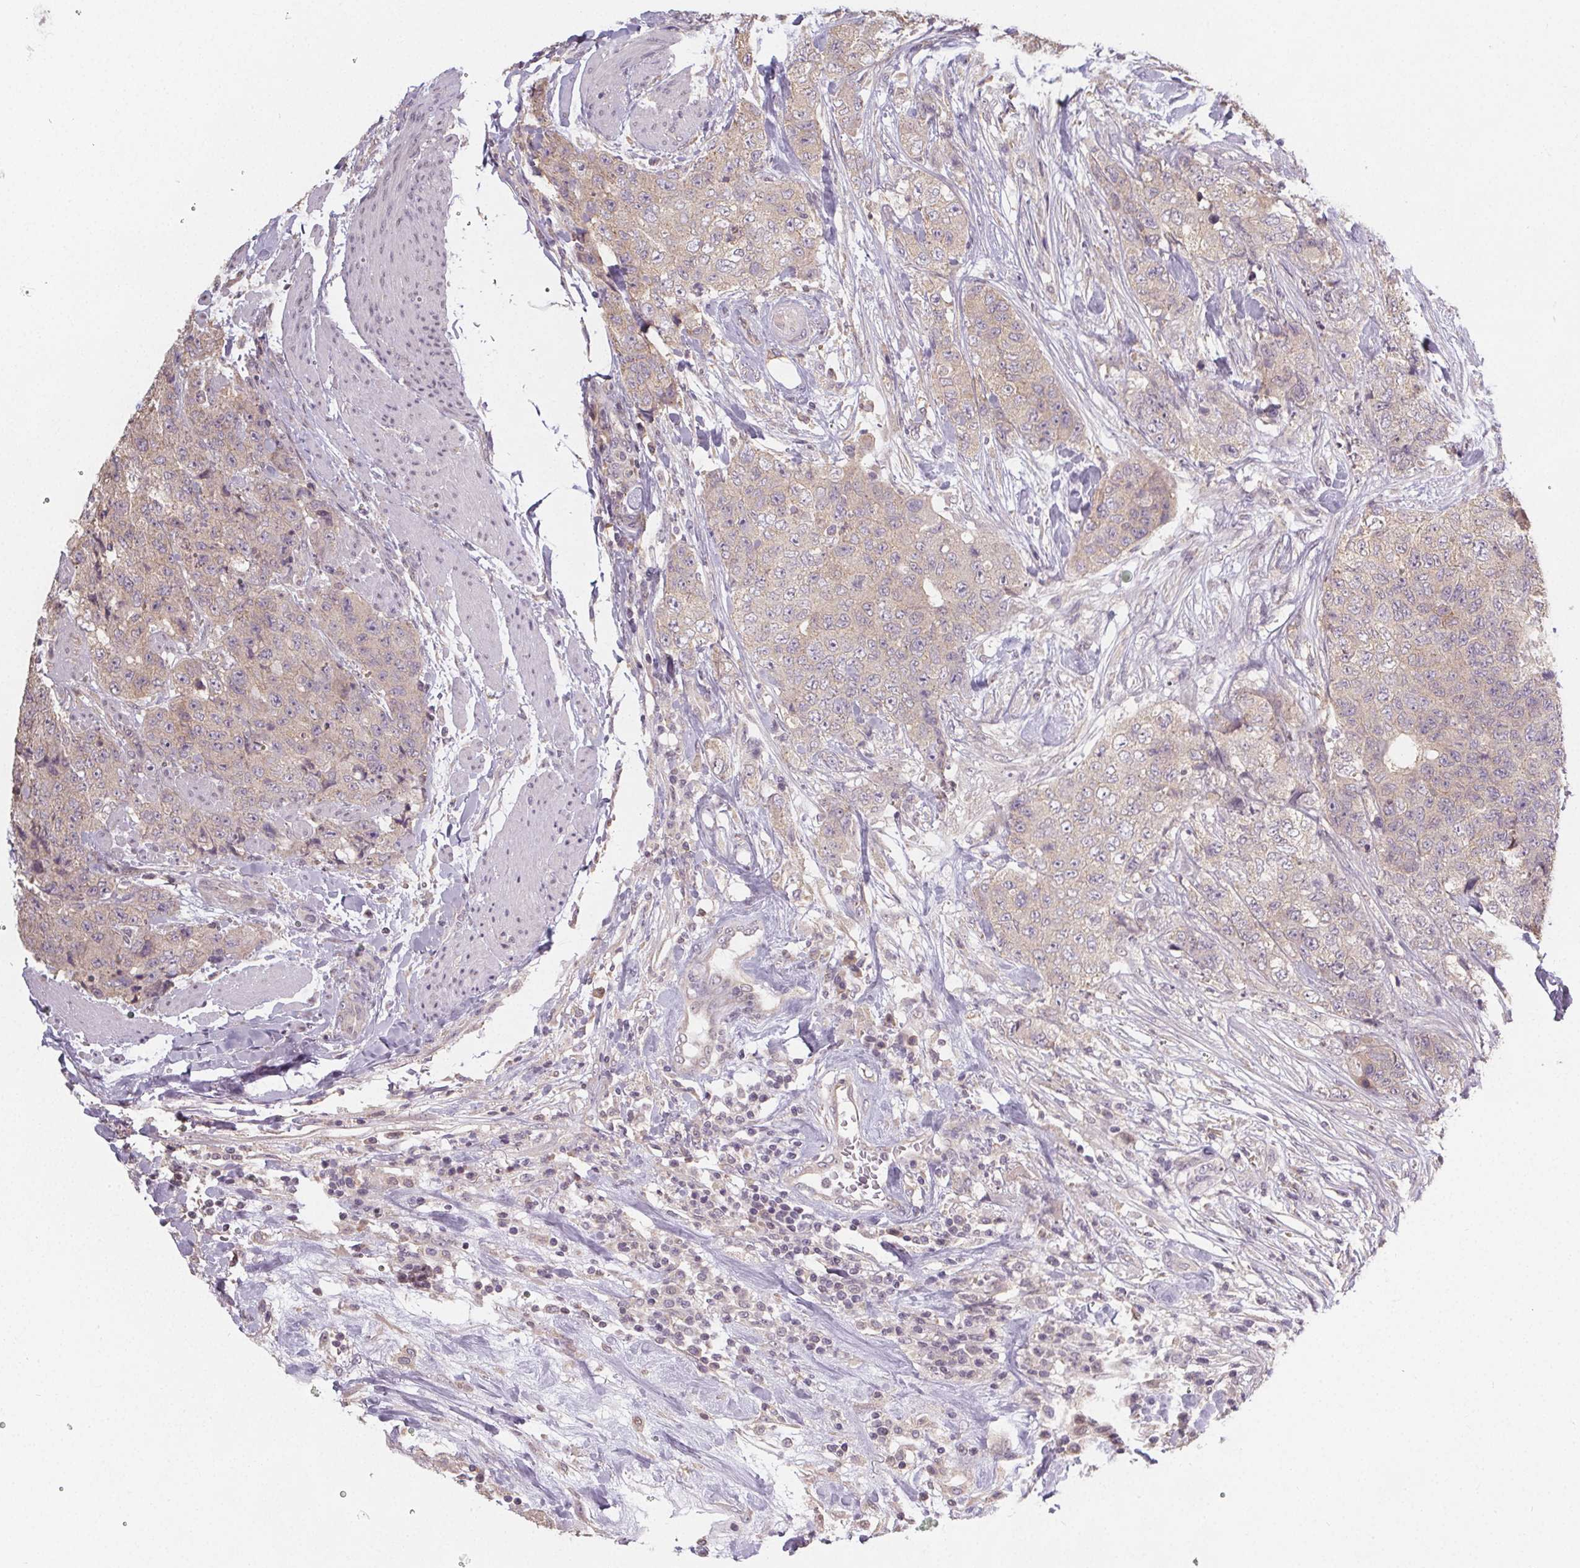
{"staining": {"intensity": "weak", "quantity": "<25%", "location": "cytoplasmic/membranous"}, "tissue": "urothelial cancer", "cell_type": "Tumor cells", "image_type": "cancer", "snomed": [{"axis": "morphology", "description": "Urothelial carcinoma, High grade"}, {"axis": "topography", "description": "Urinary bladder"}], "caption": "Immunohistochemical staining of urothelial cancer shows no significant staining in tumor cells. (DAB immunohistochemistry with hematoxylin counter stain).", "gene": "SLC26A2", "patient": {"sex": "female", "age": 78}}